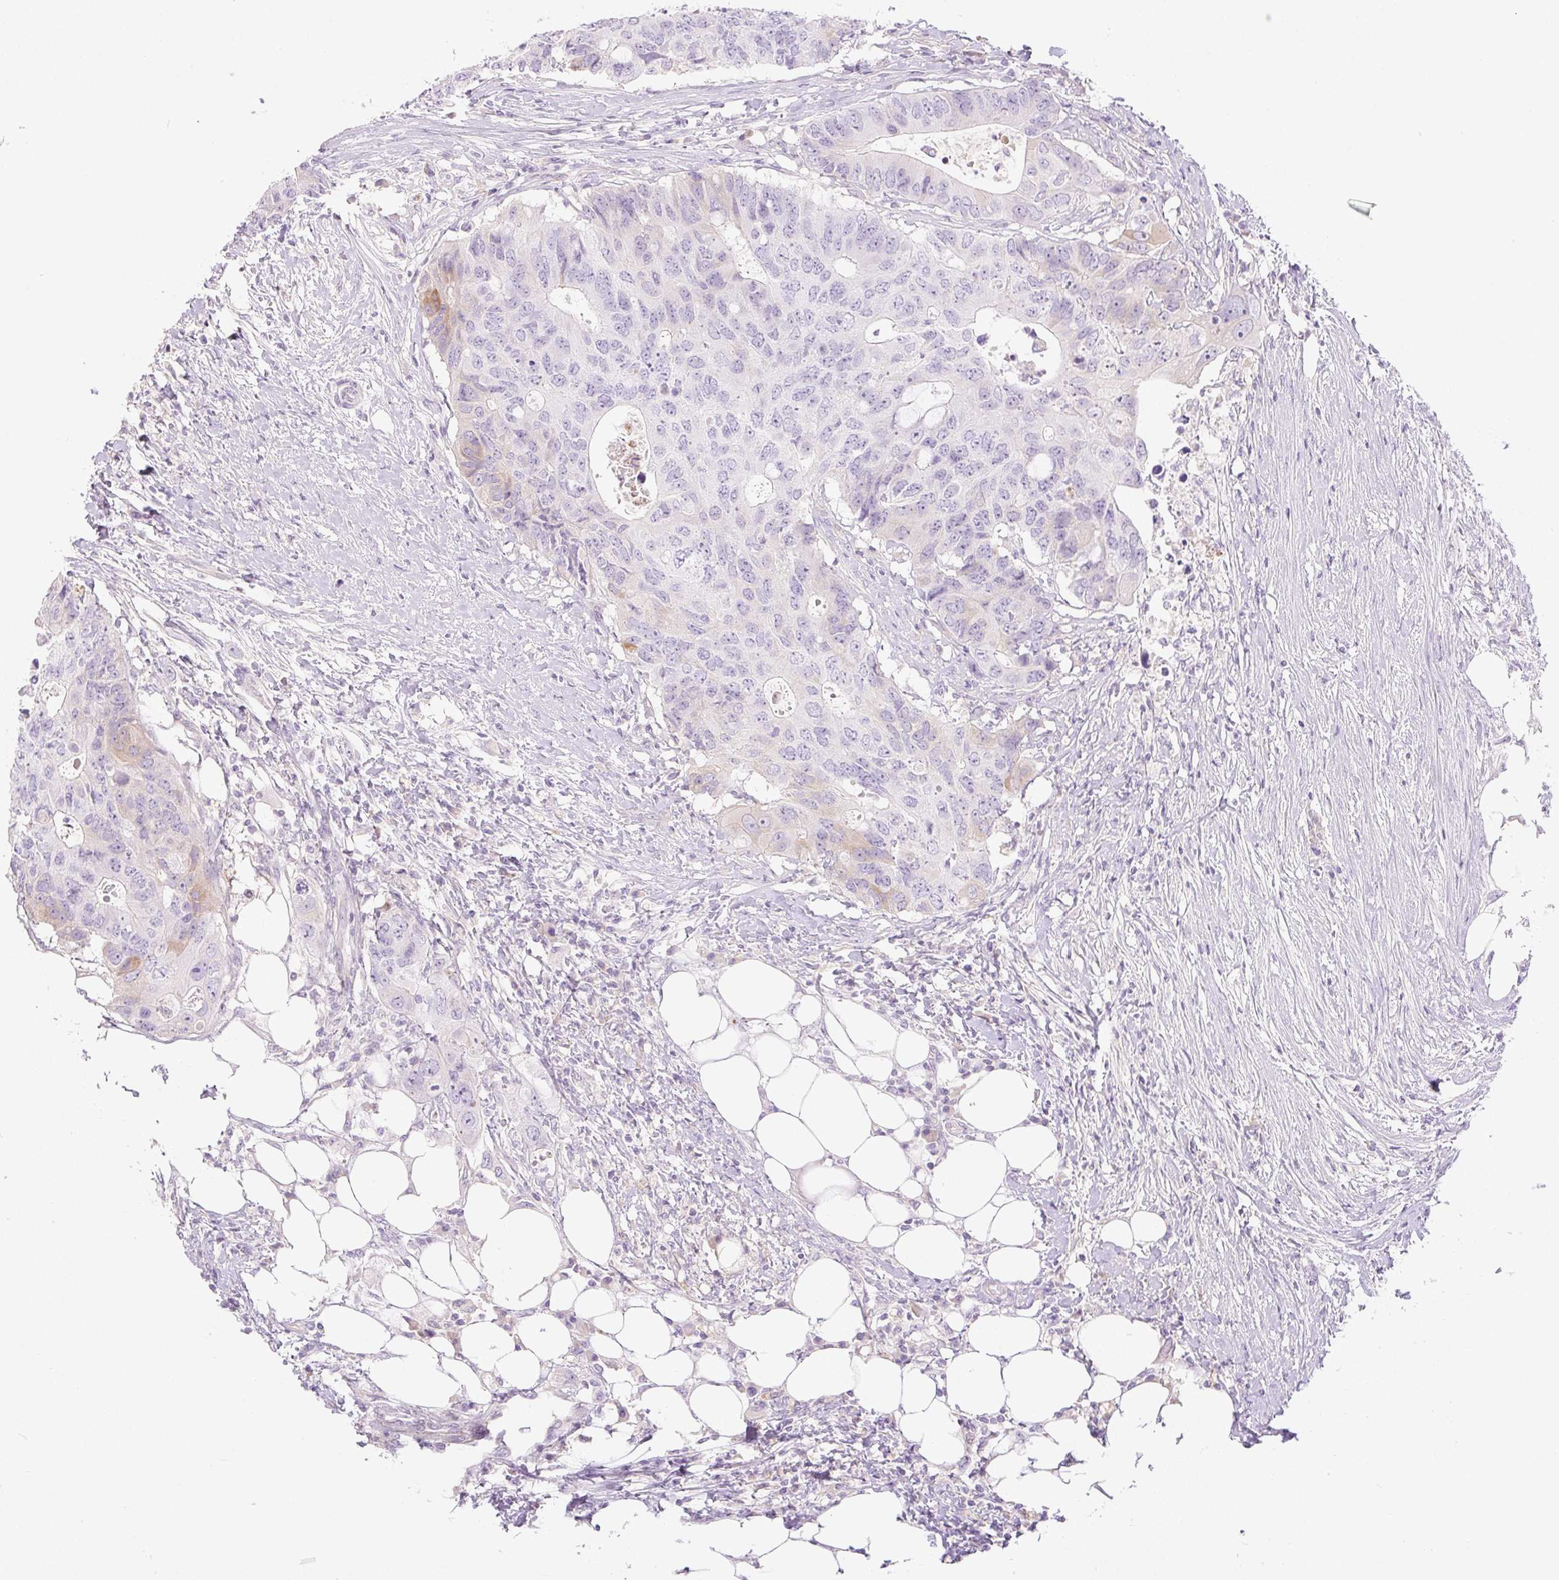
{"staining": {"intensity": "moderate", "quantity": "<25%", "location": "cytoplasmic/membranous"}, "tissue": "colorectal cancer", "cell_type": "Tumor cells", "image_type": "cancer", "snomed": [{"axis": "morphology", "description": "Adenocarcinoma, NOS"}, {"axis": "topography", "description": "Colon"}], "caption": "Adenocarcinoma (colorectal) stained with immunohistochemistry demonstrates moderate cytoplasmic/membranous expression in approximately <25% of tumor cells.", "gene": "MIA2", "patient": {"sex": "male", "age": 71}}